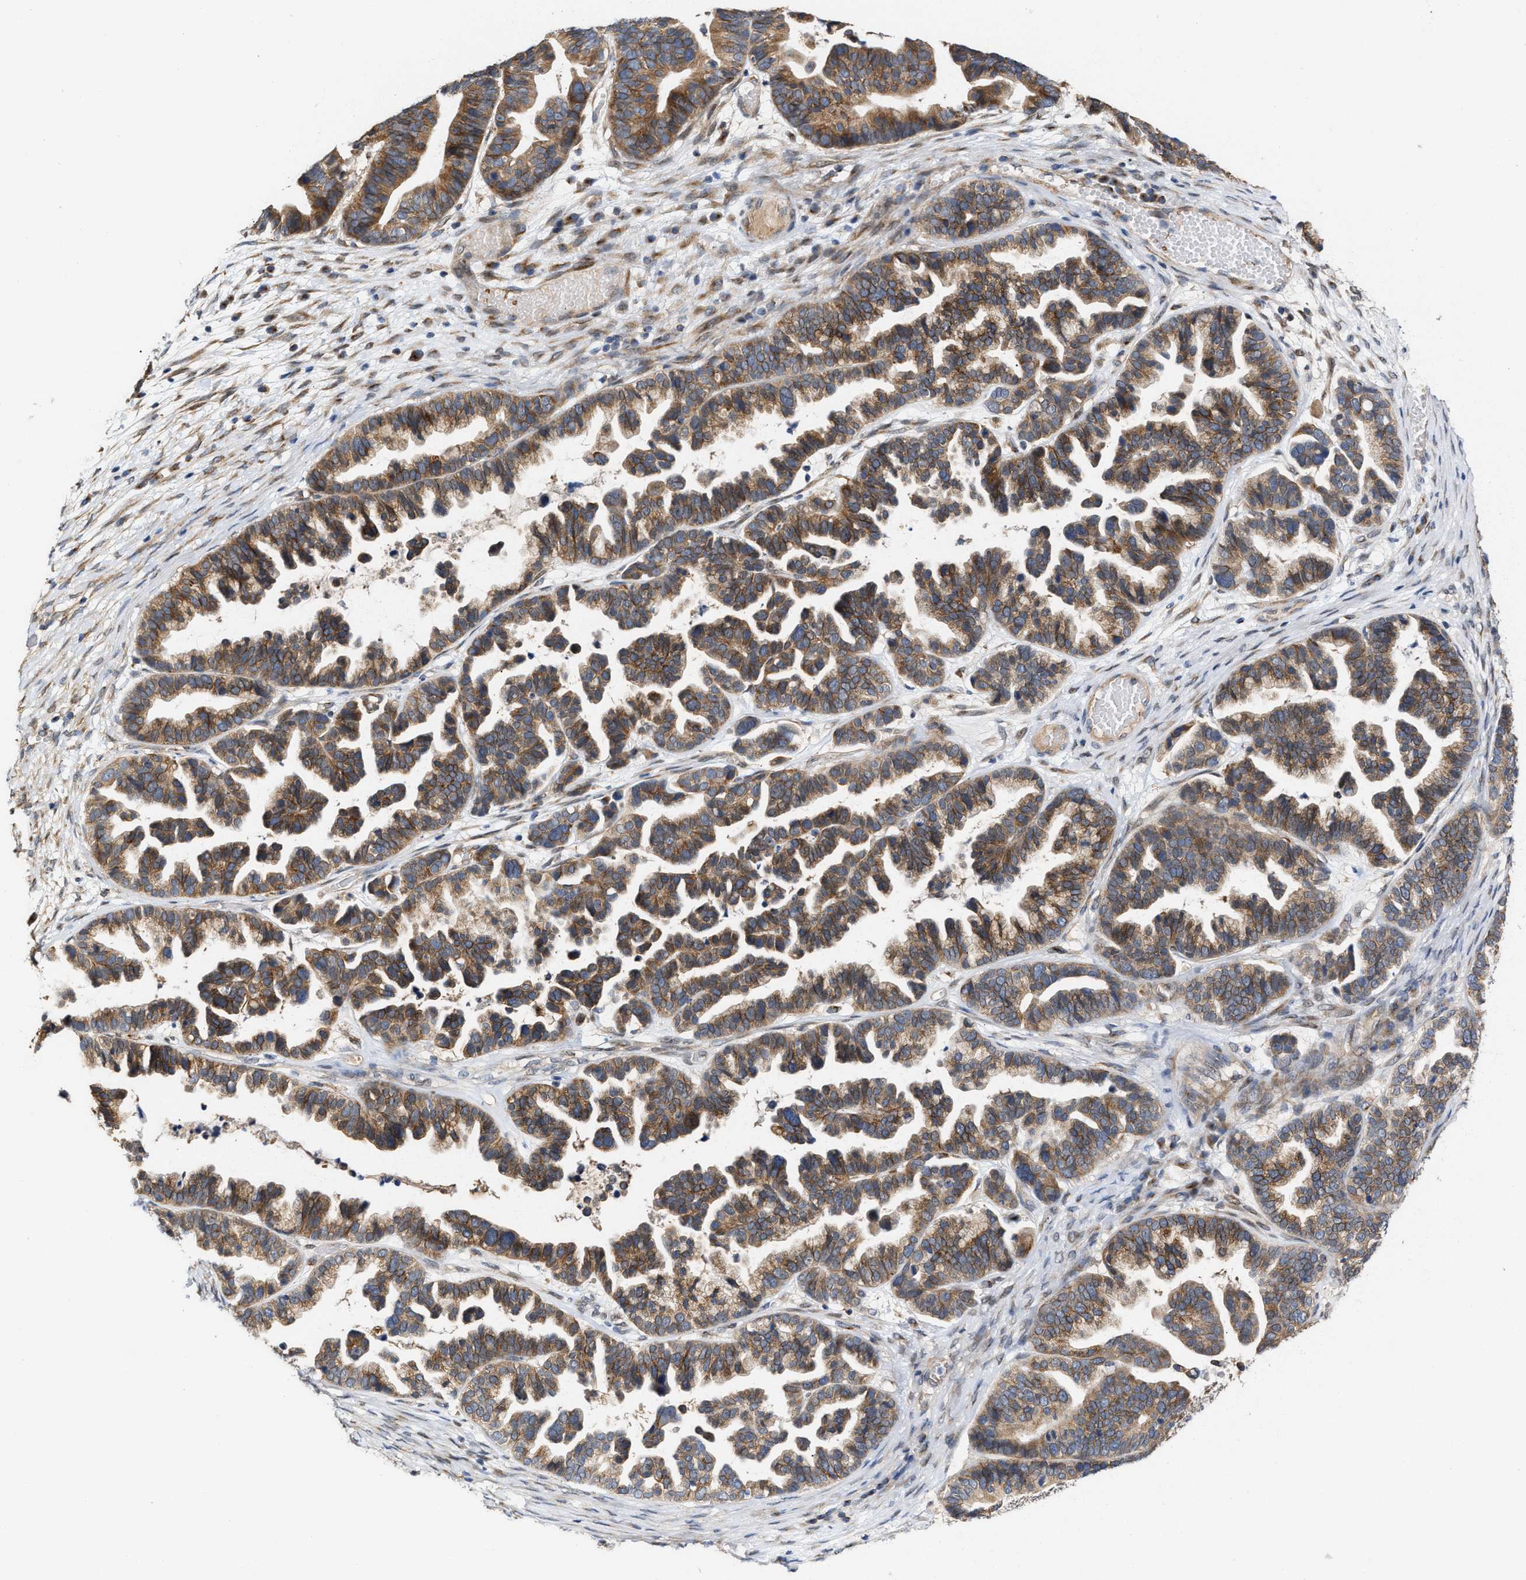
{"staining": {"intensity": "moderate", "quantity": ">75%", "location": "cytoplasmic/membranous"}, "tissue": "ovarian cancer", "cell_type": "Tumor cells", "image_type": "cancer", "snomed": [{"axis": "morphology", "description": "Cystadenocarcinoma, serous, NOS"}, {"axis": "topography", "description": "Ovary"}], "caption": "Tumor cells display moderate cytoplasmic/membranous staining in about >75% of cells in ovarian cancer (serous cystadenocarcinoma). Using DAB (3,3'-diaminobenzidine) (brown) and hematoxylin (blue) stains, captured at high magnification using brightfield microscopy.", "gene": "BBLN", "patient": {"sex": "female", "age": 56}}